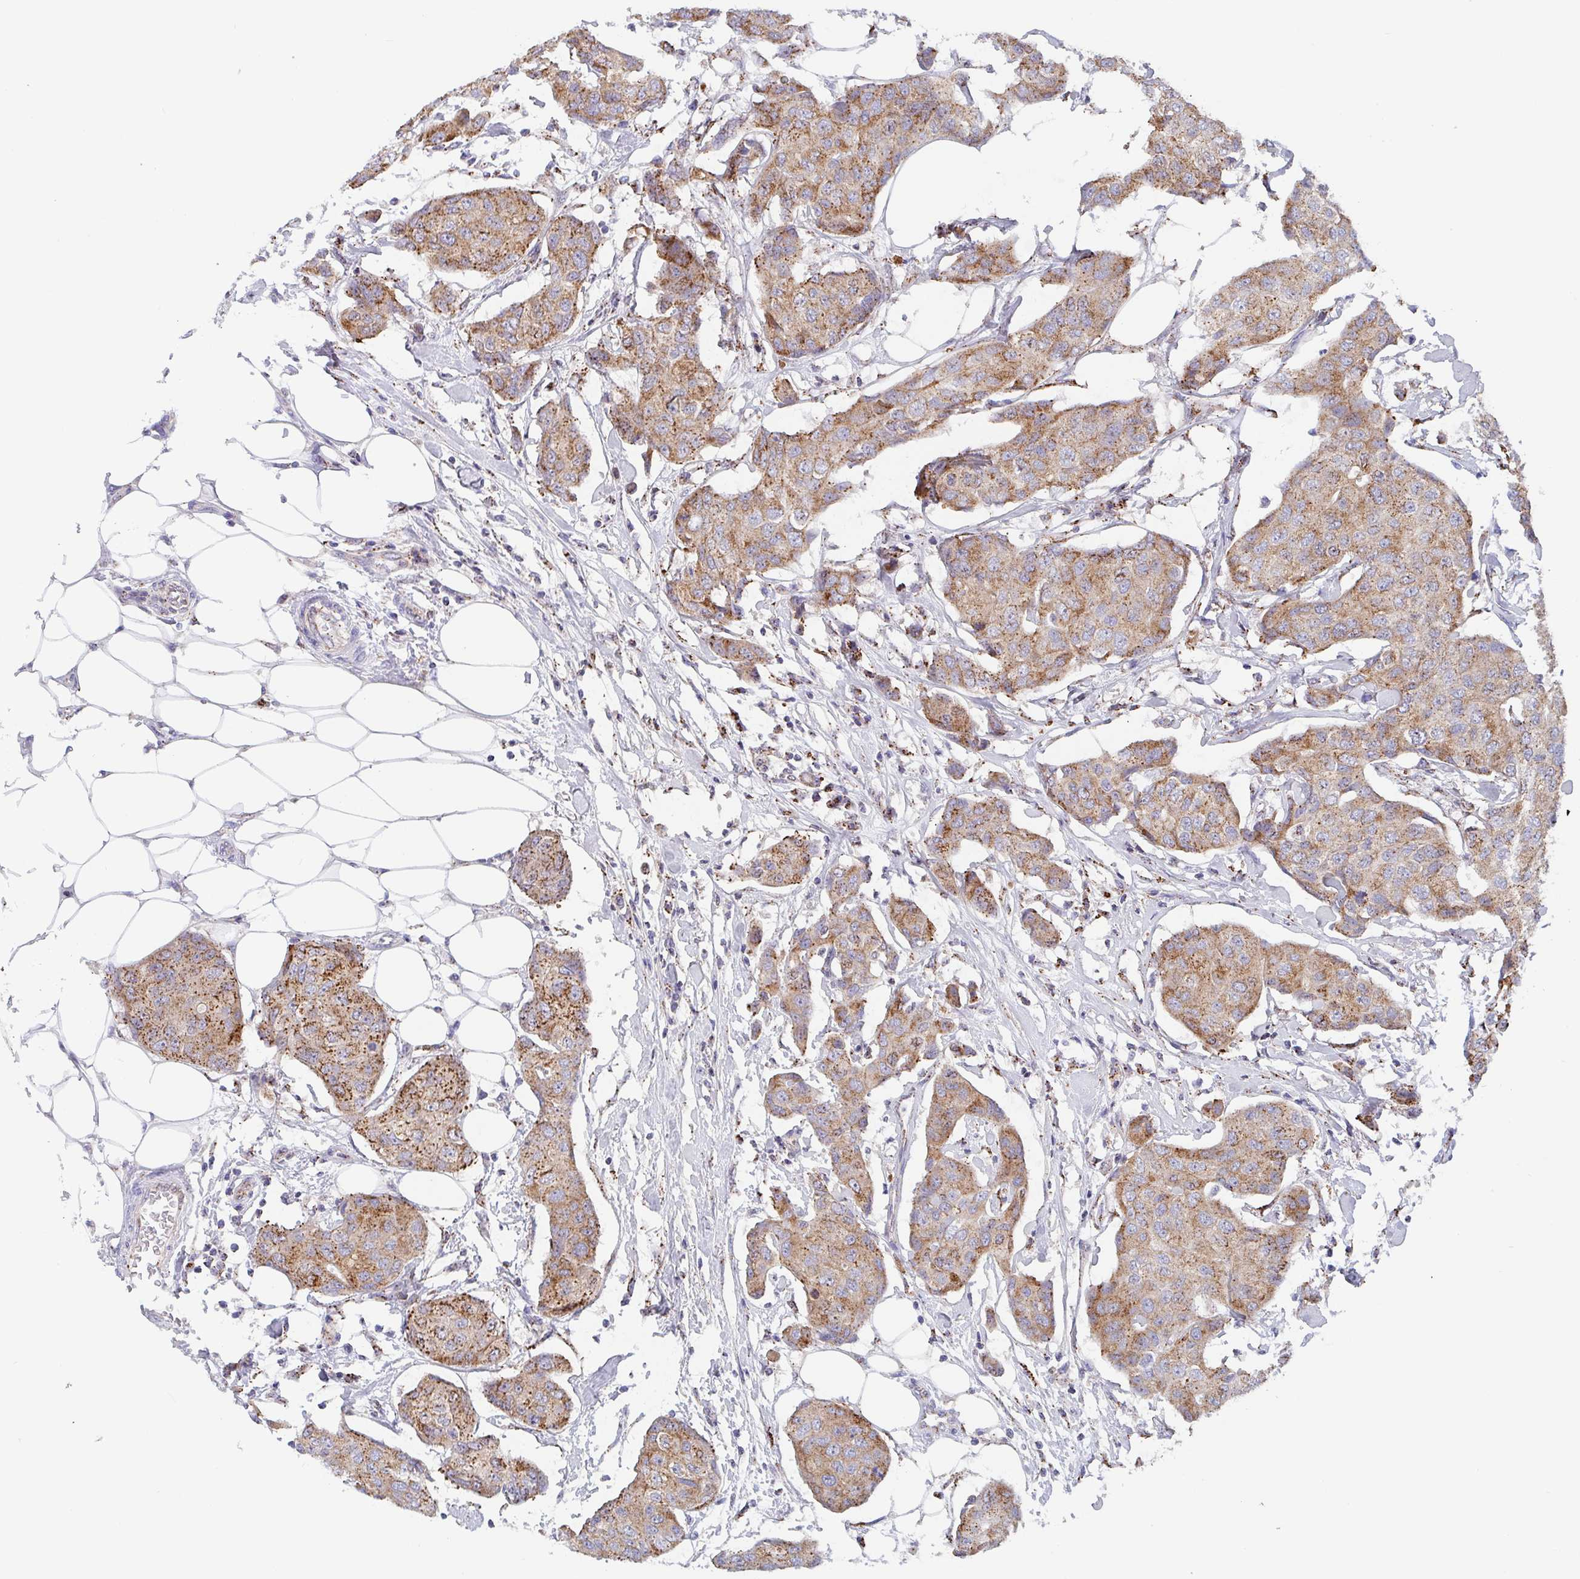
{"staining": {"intensity": "moderate", "quantity": ">75%", "location": "cytoplasmic/membranous"}, "tissue": "breast cancer", "cell_type": "Tumor cells", "image_type": "cancer", "snomed": [{"axis": "morphology", "description": "Duct carcinoma"}, {"axis": "topography", "description": "Breast"}, {"axis": "topography", "description": "Lymph node"}], "caption": "Tumor cells display medium levels of moderate cytoplasmic/membranous staining in about >75% of cells in infiltrating ductal carcinoma (breast).", "gene": "PROSER3", "patient": {"sex": "female", "age": 80}}